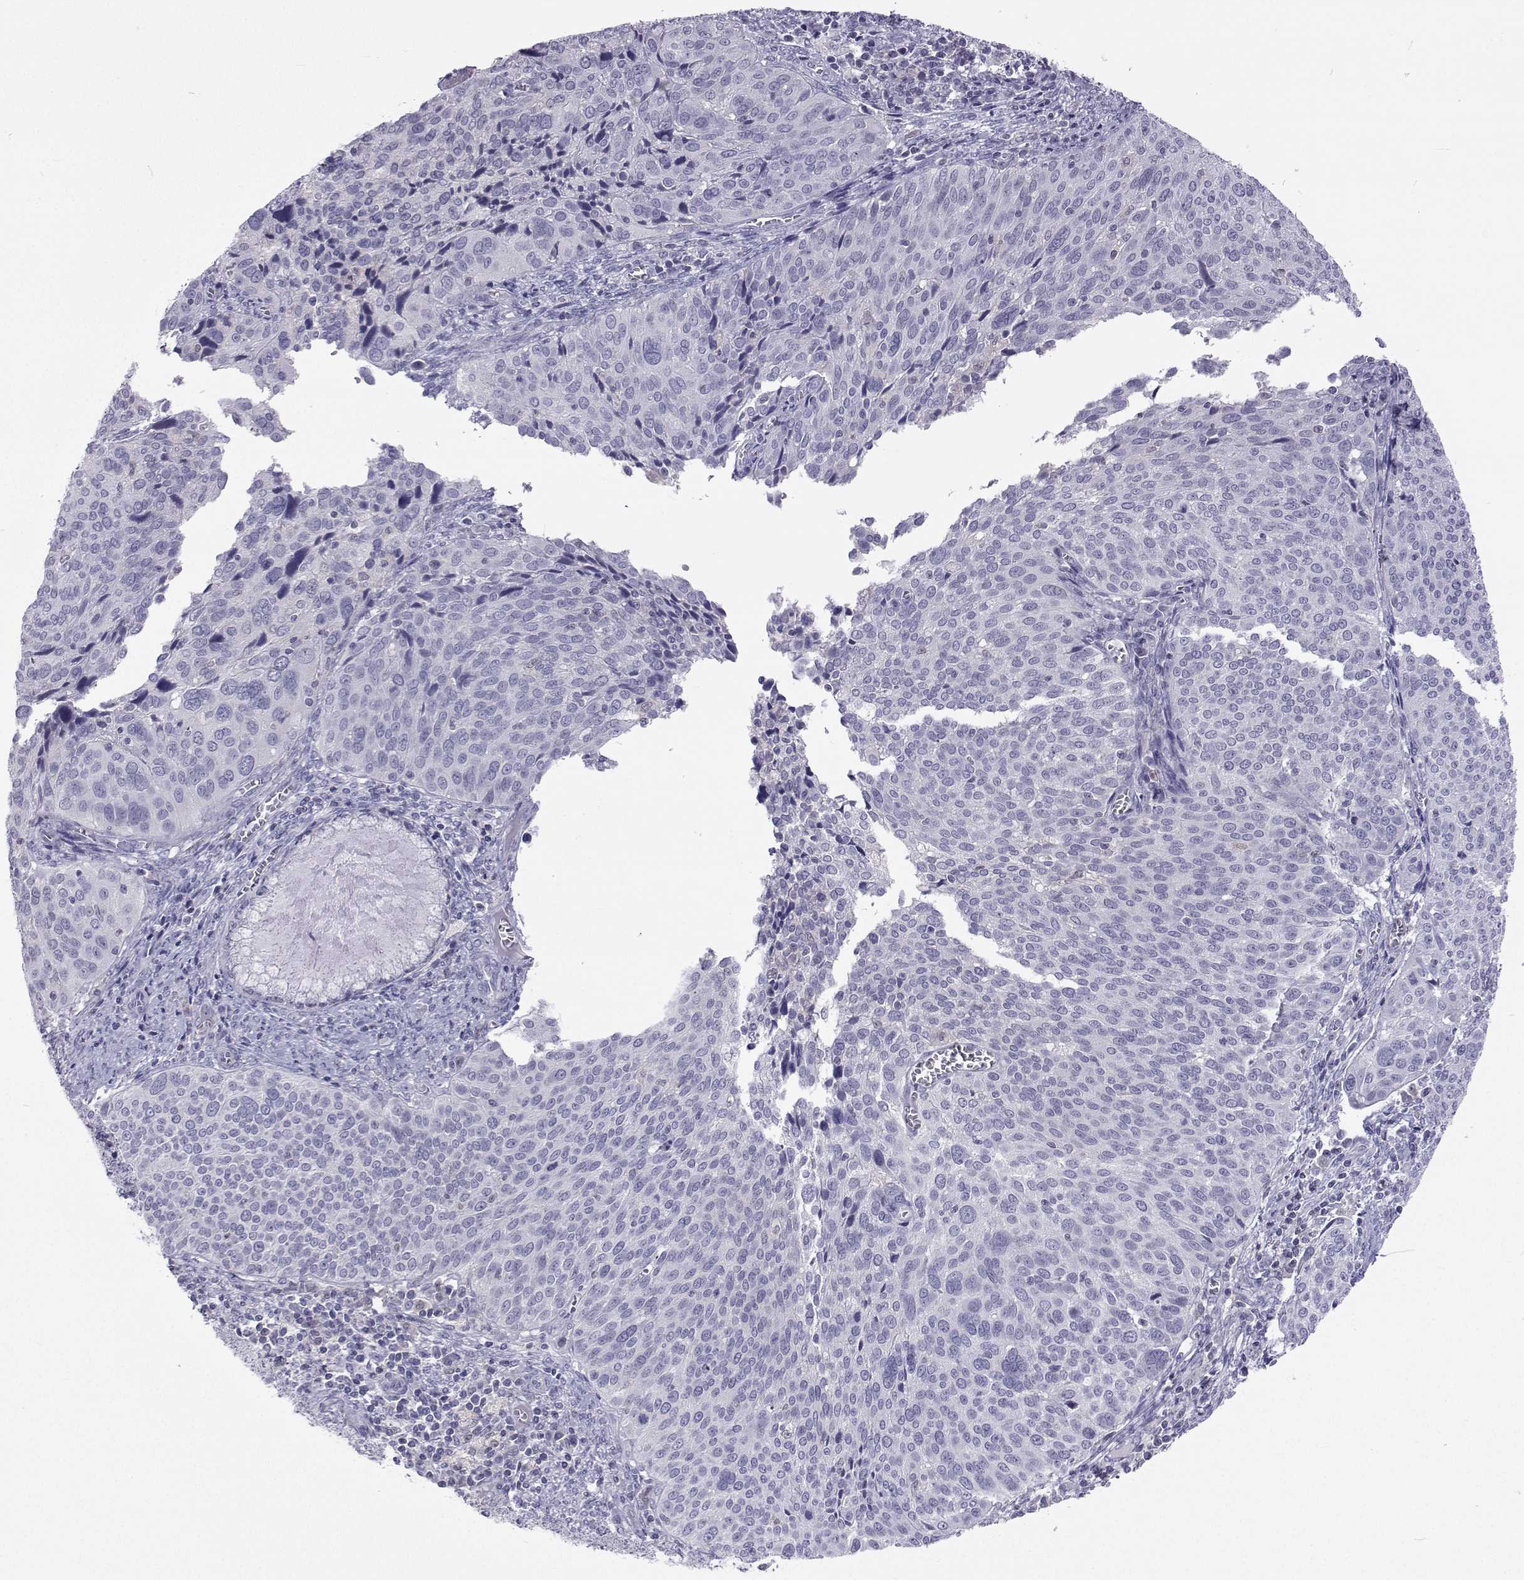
{"staining": {"intensity": "negative", "quantity": "none", "location": "none"}, "tissue": "cervical cancer", "cell_type": "Tumor cells", "image_type": "cancer", "snomed": [{"axis": "morphology", "description": "Squamous cell carcinoma, NOS"}, {"axis": "topography", "description": "Cervix"}], "caption": "High magnification brightfield microscopy of cervical squamous cell carcinoma stained with DAB (3,3'-diaminobenzidine) (brown) and counterstained with hematoxylin (blue): tumor cells show no significant staining. The staining was performed using DAB to visualize the protein expression in brown, while the nuclei were stained in blue with hematoxylin (Magnification: 20x).", "gene": "GALM", "patient": {"sex": "female", "age": 39}}